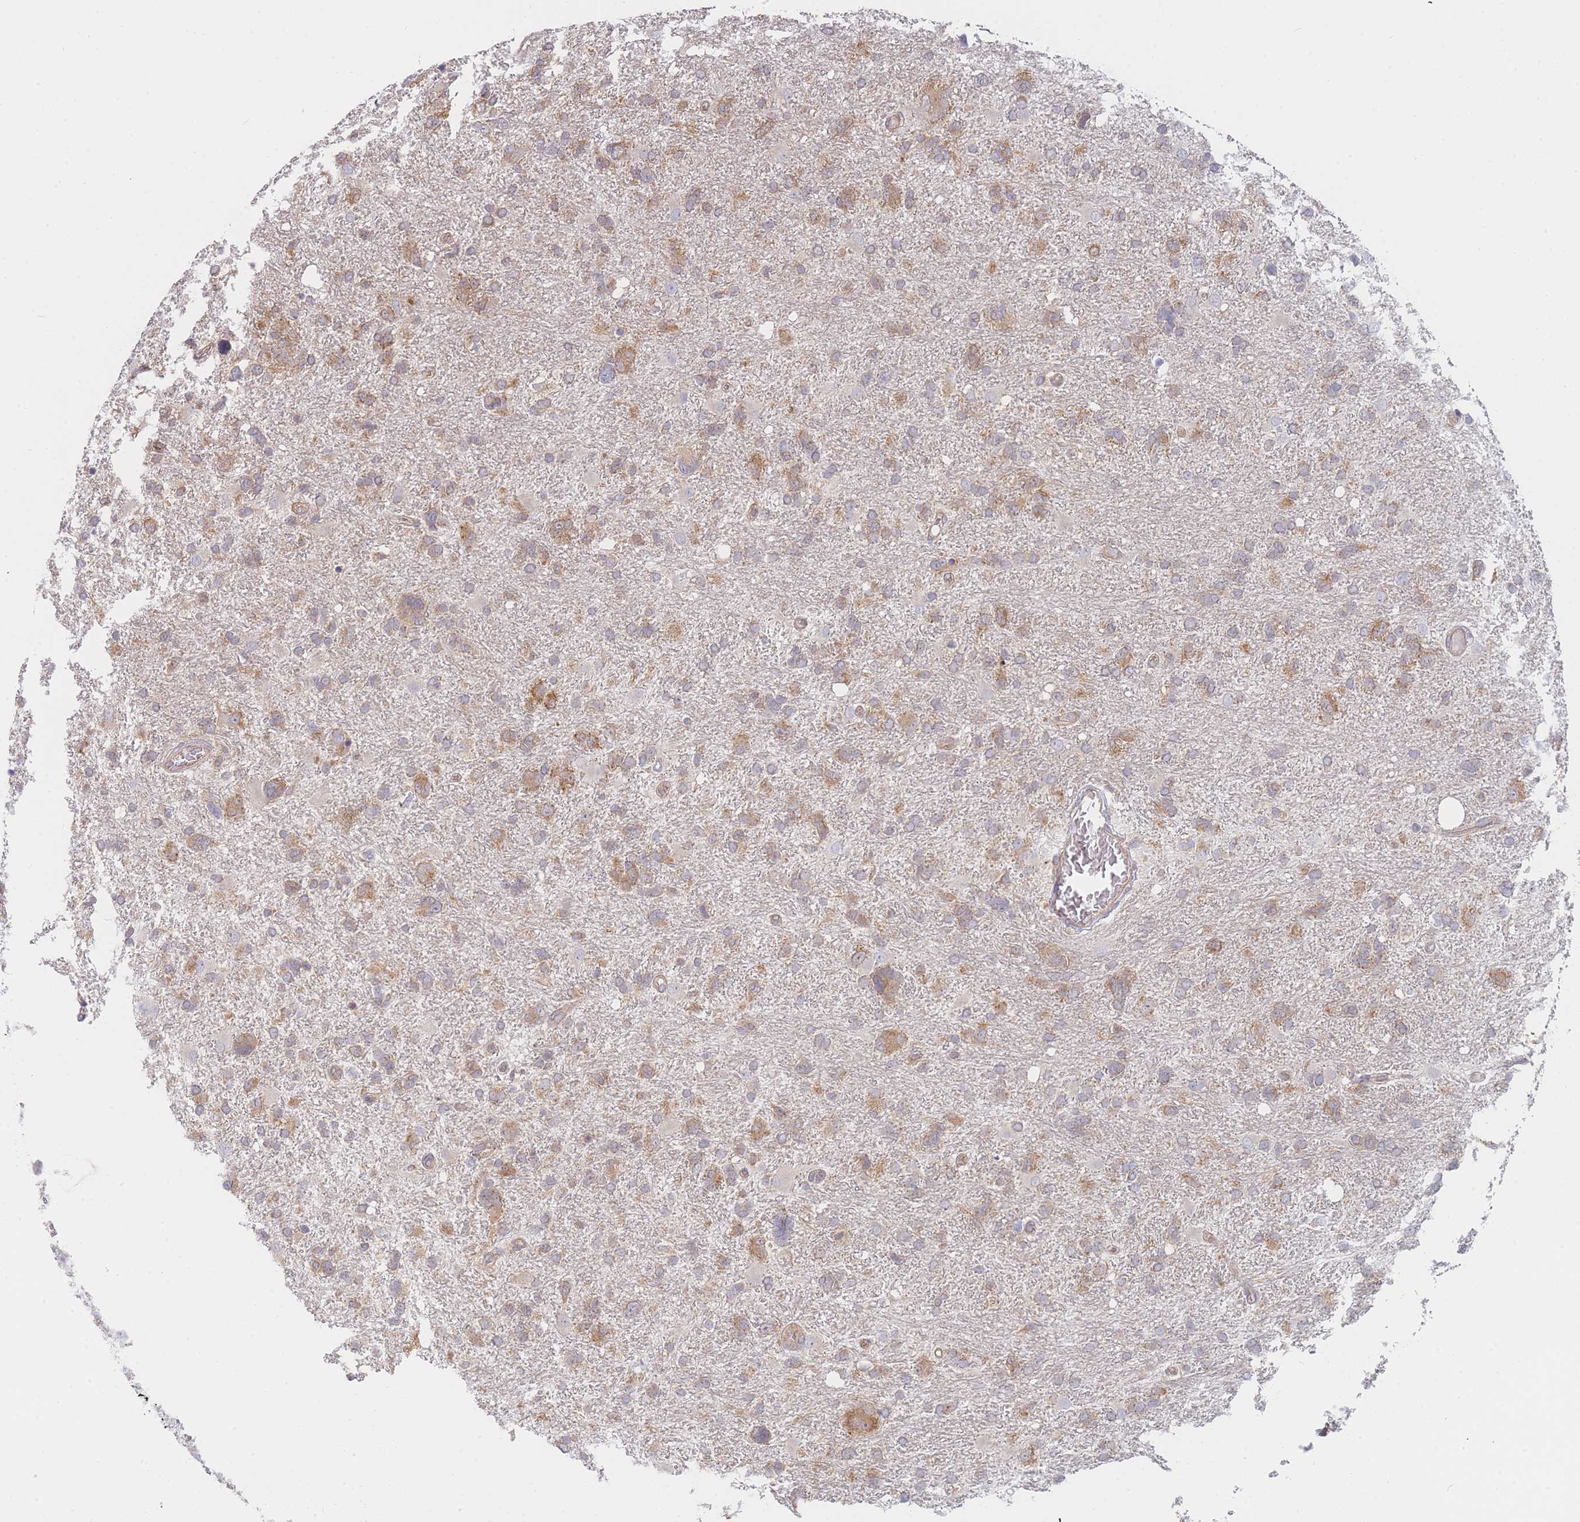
{"staining": {"intensity": "moderate", "quantity": ">75%", "location": "cytoplasmic/membranous"}, "tissue": "glioma", "cell_type": "Tumor cells", "image_type": "cancer", "snomed": [{"axis": "morphology", "description": "Glioma, malignant, High grade"}, {"axis": "topography", "description": "Brain"}], "caption": "The immunohistochemical stain highlights moderate cytoplasmic/membranous expression in tumor cells of malignant glioma (high-grade) tissue.", "gene": "MRPS18B", "patient": {"sex": "male", "age": 61}}